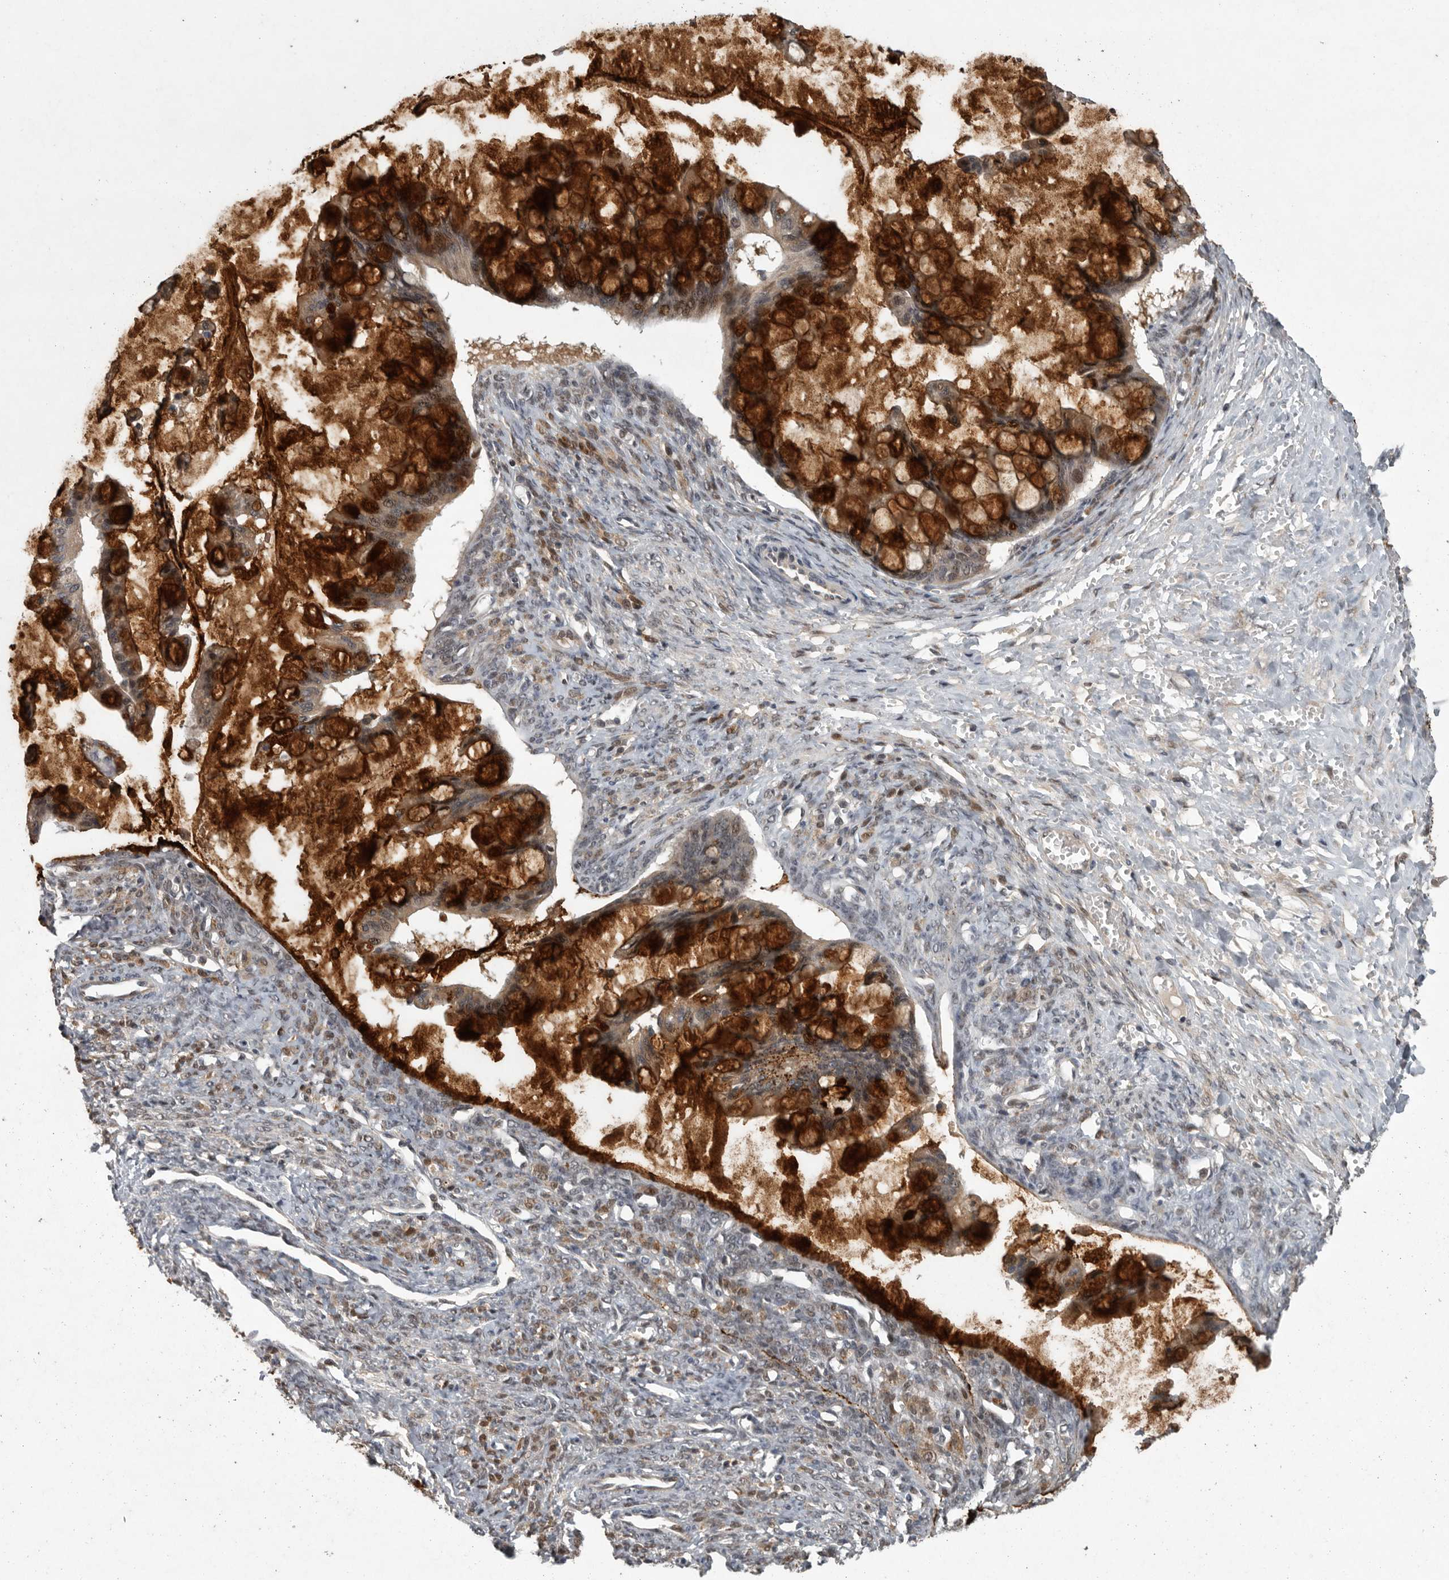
{"staining": {"intensity": "strong", "quantity": ">75%", "location": "cytoplasmic/membranous"}, "tissue": "ovarian cancer", "cell_type": "Tumor cells", "image_type": "cancer", "snomed": [{"axis": "morphology", "description": "Cystadenocarcinoma, mucinous, NOS"}, {"axis": "topography", "description": "Ovary"}], "caption": "Protein expression analysis of ovarian mucinous cystadenocarcinoma exhibits strong cytoplasmic/membranous staining in approximately >75% of tumor cells. Using DAB (brown) and hematoxylin (blue) stains, captured at high magnification using brightfield microscopy.", "gene": "MAN2A1", "patient": {"sex": "female", "age": 73}}